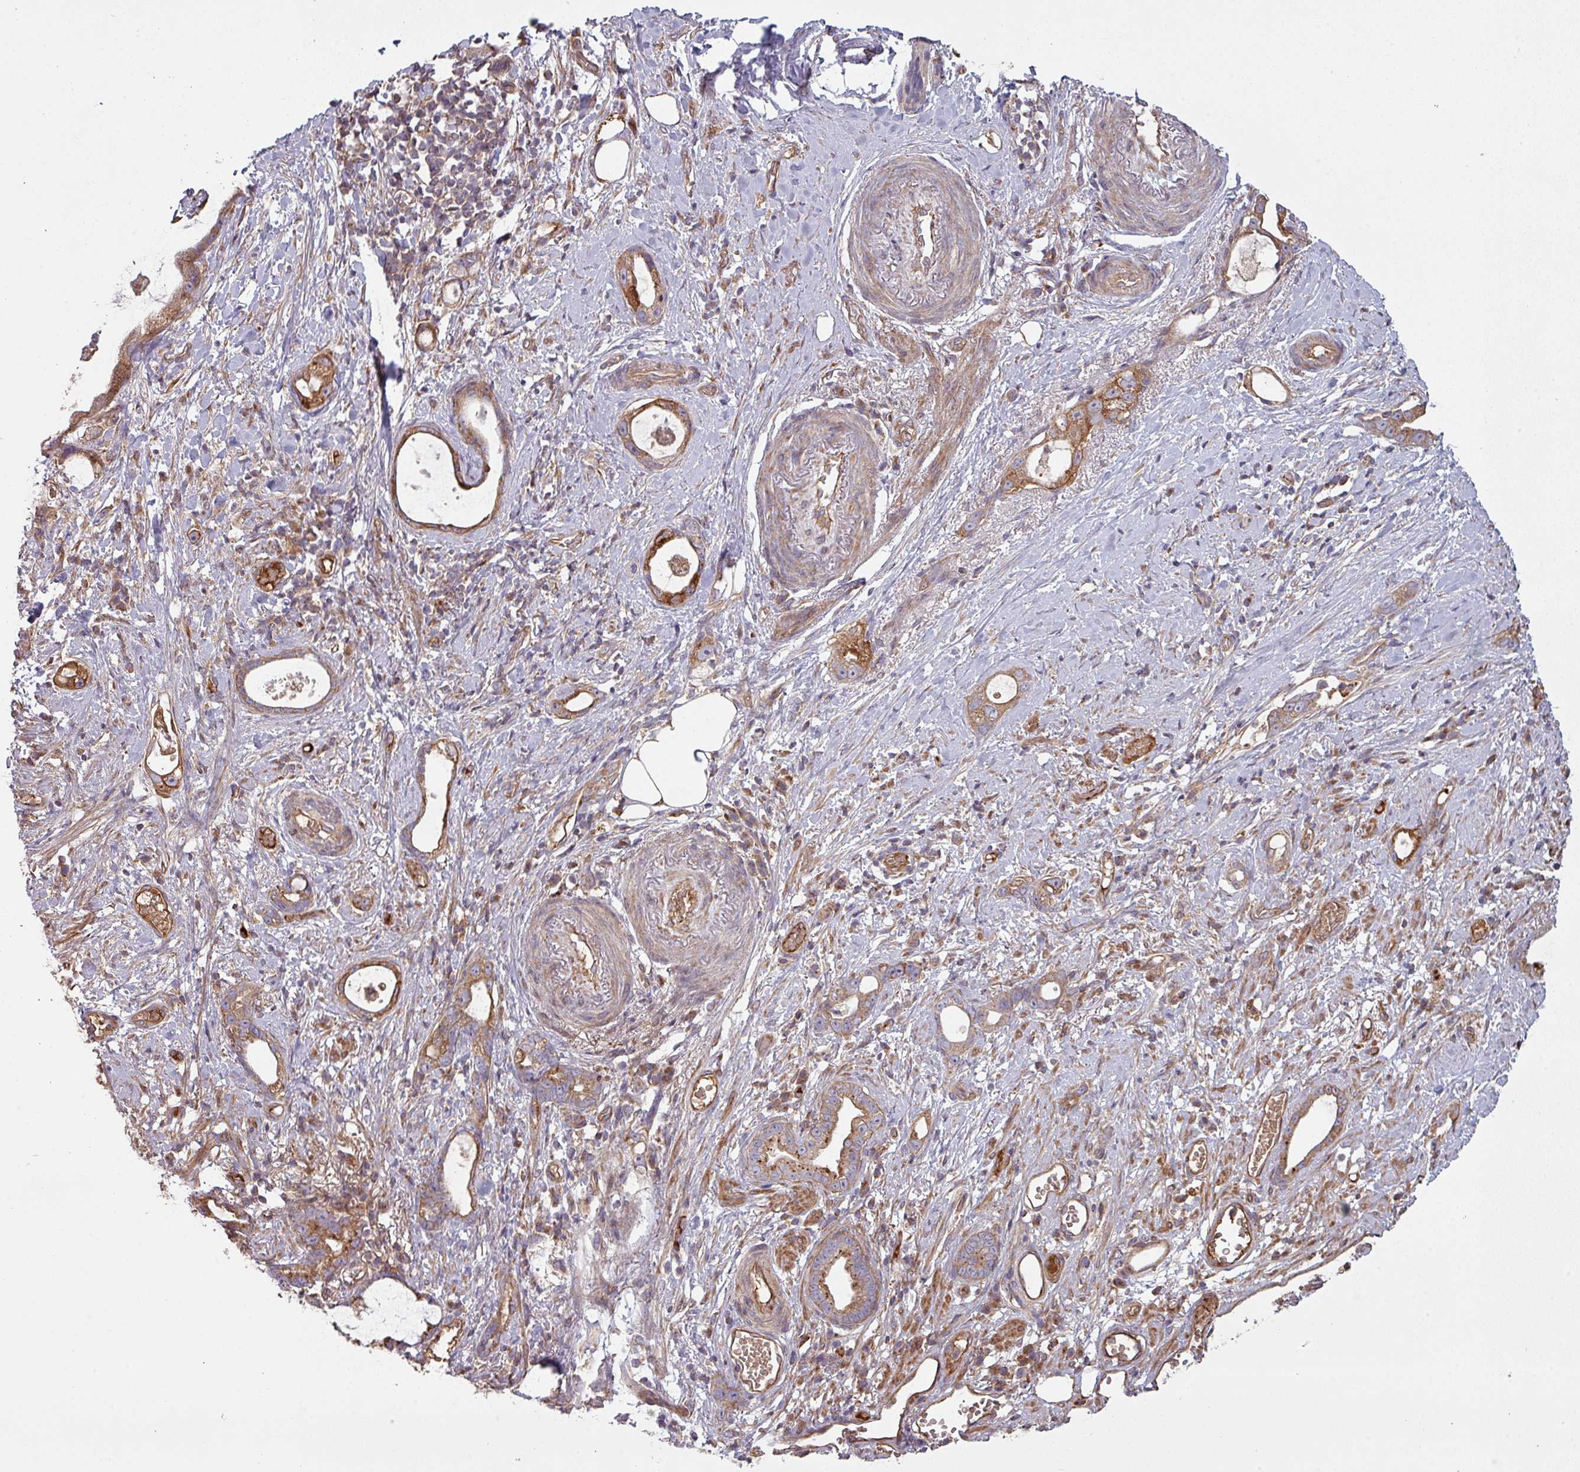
{"staining": {"intensity": "moderate", "quantity": ">75%", "location": "cytoplasmic/membranous"}, "tissue": "stomach cancer", "cell_type": "Tumor cells", "image_type": "cancer", "snomed": [{"axis": "morphology", "description": "Adenocarcinoma, NOS"}, {"axis": "topography", "description": "Stomach"}], "caption": "This image exhibits adenocarcinoma (stomach) stained with immunohistochemistry (IHC) to label a protein in brown. The cytoplasmic/membranous of tumor cells show moderate positivity for the protein. Nuclei are counter-stained blue.", "gene": "SNRNP25", "patient": {"sex": "male", "age": 55}}